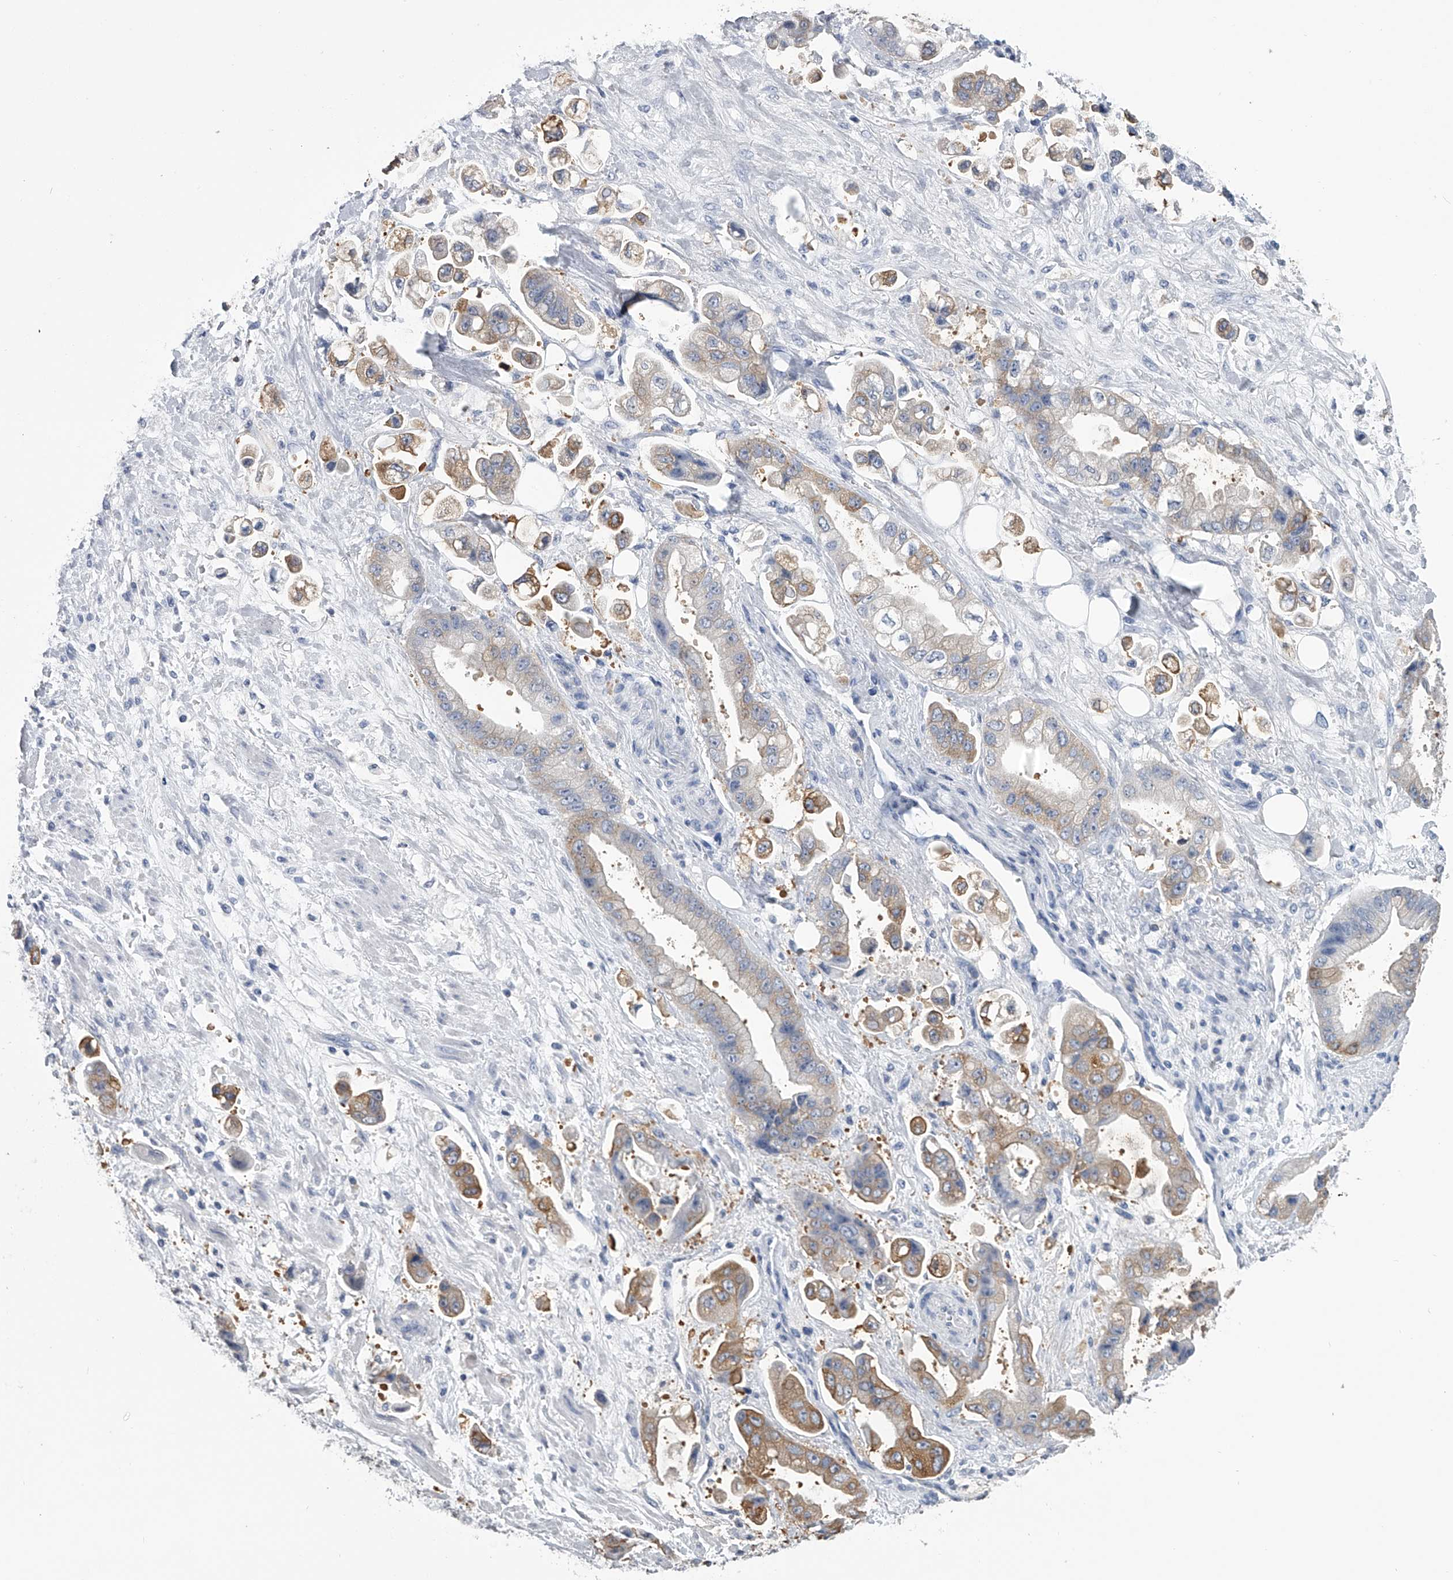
{"staining": {"intensity": "moderate", "quantity": "25%-75%", "location": "cytoplasmic/membranous"}, "tissue": "stomach cancer", "cell_type": "Tumor cells", "image_type": "cancer", "snomed": [{"axis": "morphology", "description": "Adenocarcinoma, NOS"}, {"axis": "topography", "description": "Stomach"}], "caption": "Immunohistochemical staining of human stomach adenocarcinoma reveals moderate cytoplasmic/membranous protein positivity in approximately 25%-75% of tumor cells.", "gene": "TASP1", "patient": {"sex": "male", "age": 62}}